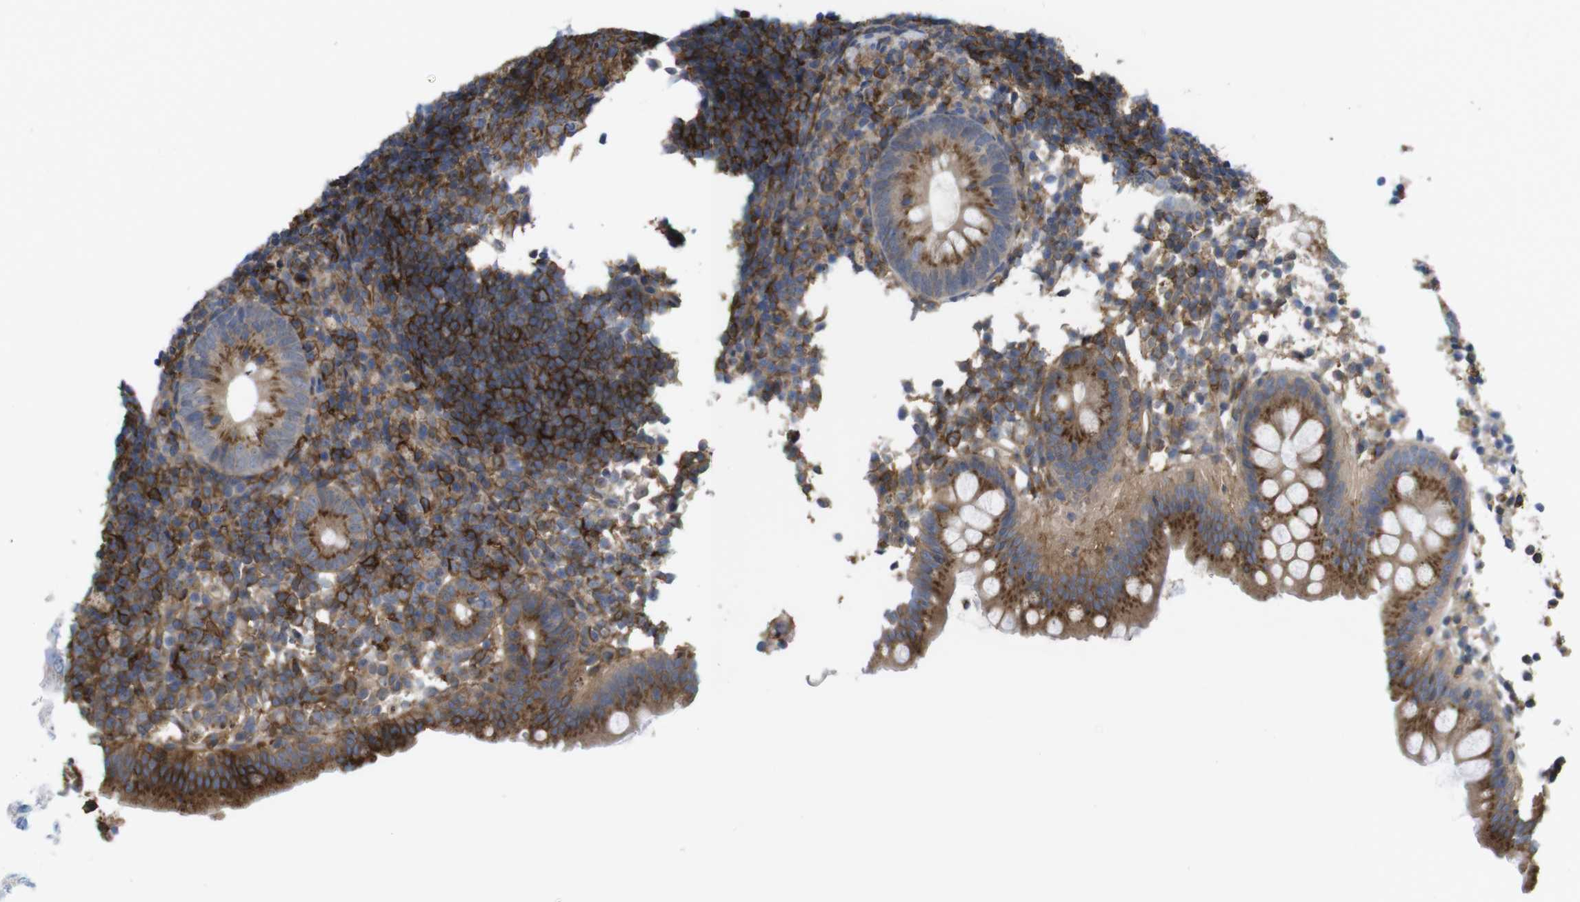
{"staining": {"intensity": "strong", "quantity": ">75%", "location": "cytoplasmic/membranous"}, "tissue": "appendix", "cell_type": "Glandular cells", "image_type": "normal", "snomed": [{"axis": "morphology", "description": "Normal tissue, NOS"}, {"axis": "topography", "description": "Appendix"}], "caption": "The image shows a brown stain indicating the presence of a protein in the cytoplasmic/membranous of glandular cells in appendix.", "gene": "CCR6", "patient": {"sex": "female", "age": 20}}